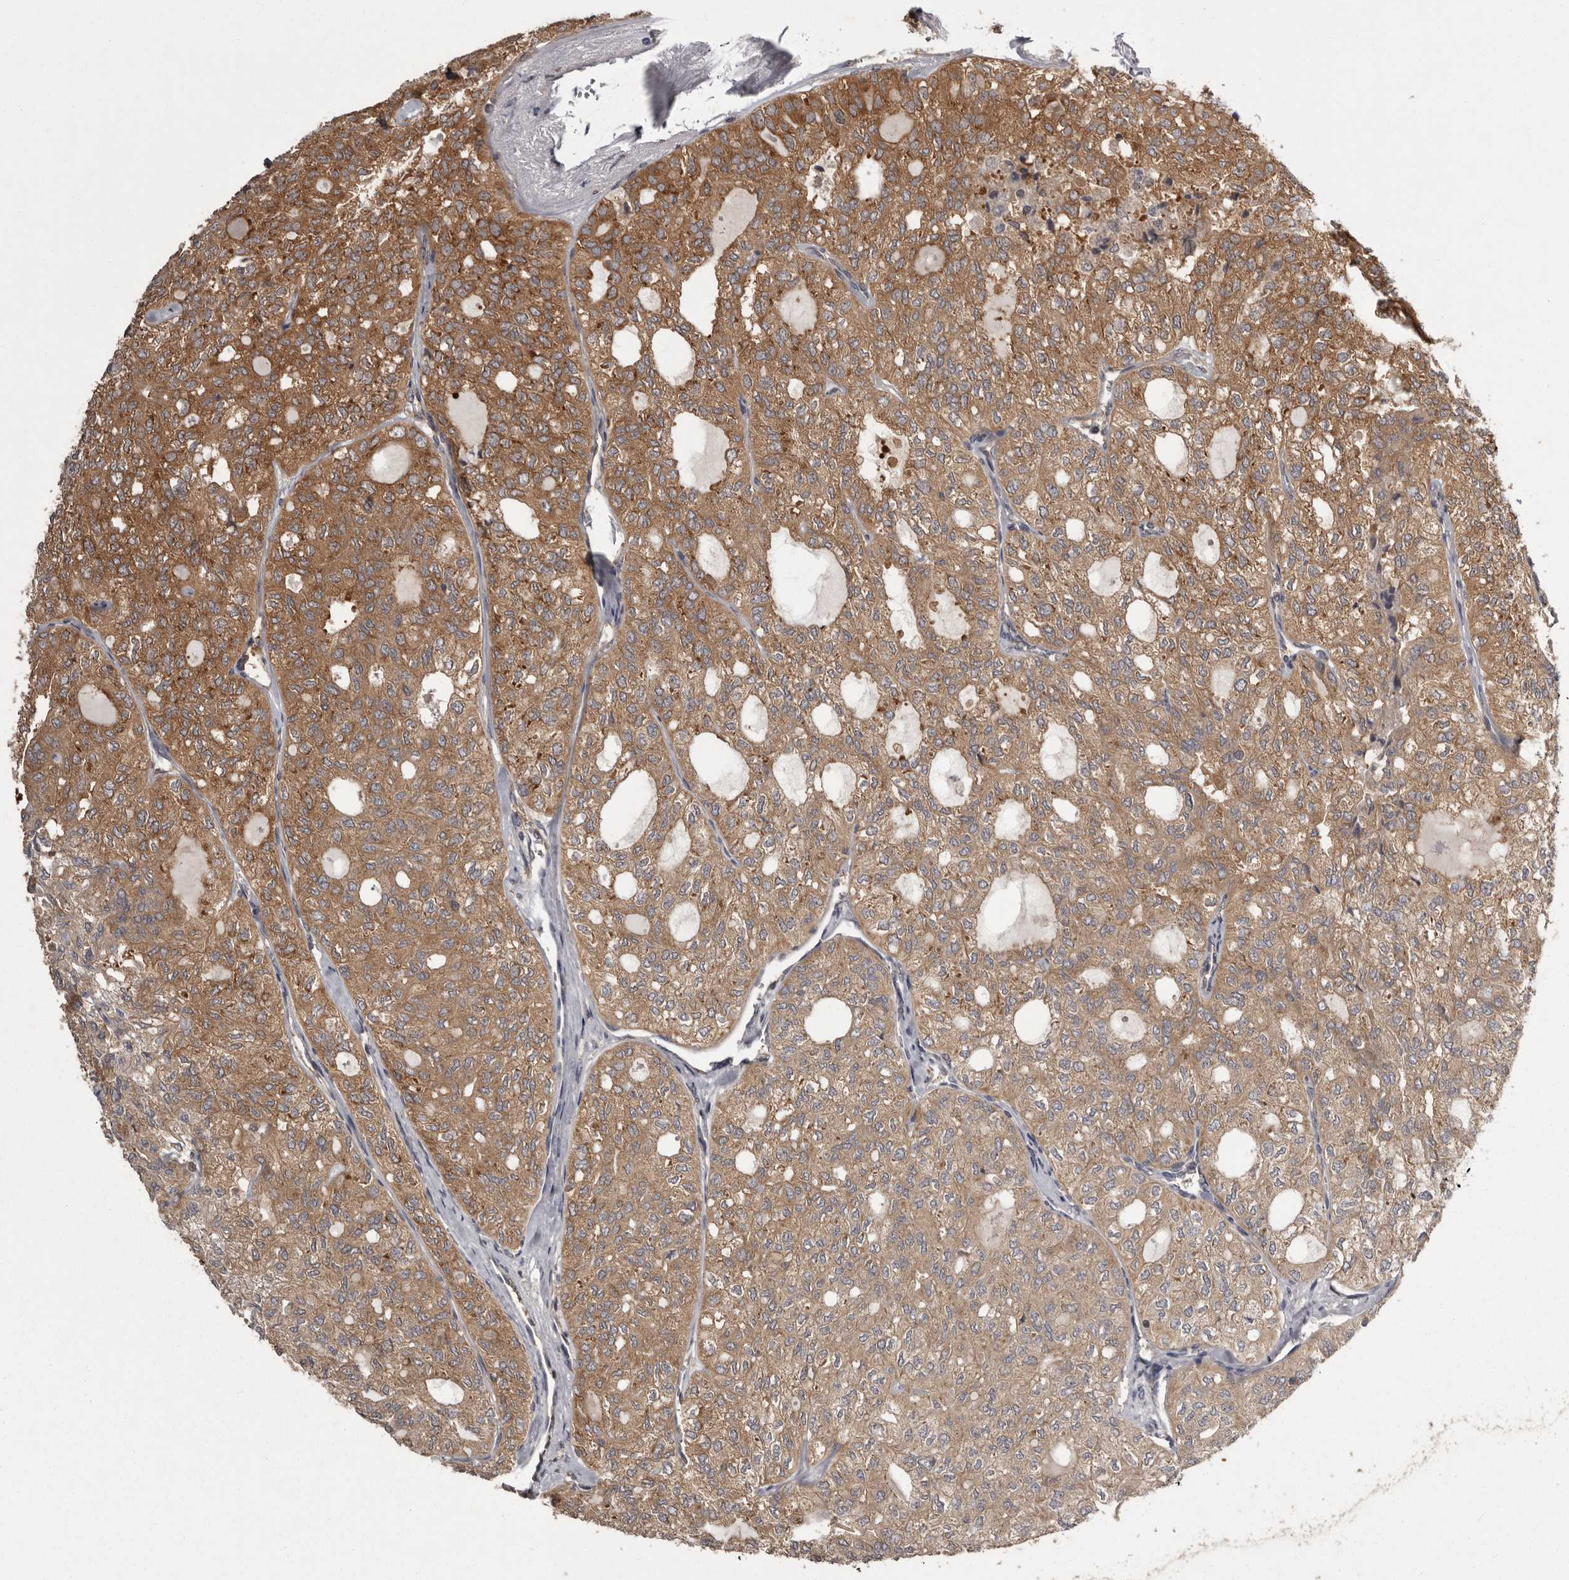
{"staining": {"intensity": "moderate", "quantity": ">75%", "location": "cytoplasmic/membranous"}, "tissue": "thyroid cancer", "cell_type": "Tumor cells", "image_type": "cancer", "snomed": [{"axis": "morphology", "description": "Follicular adenoma carcinoma, NOS"}, {"axis": "topography", "description": "Thyroid gland"}], "caption": "A brown stain labels moderate cytoplasmic/membranous staining of a protein in human thyroid follicular adenoma carcinoma tumor cells.", "gene": "DARS1", "patient": {"sex": "male", "age": 75}}